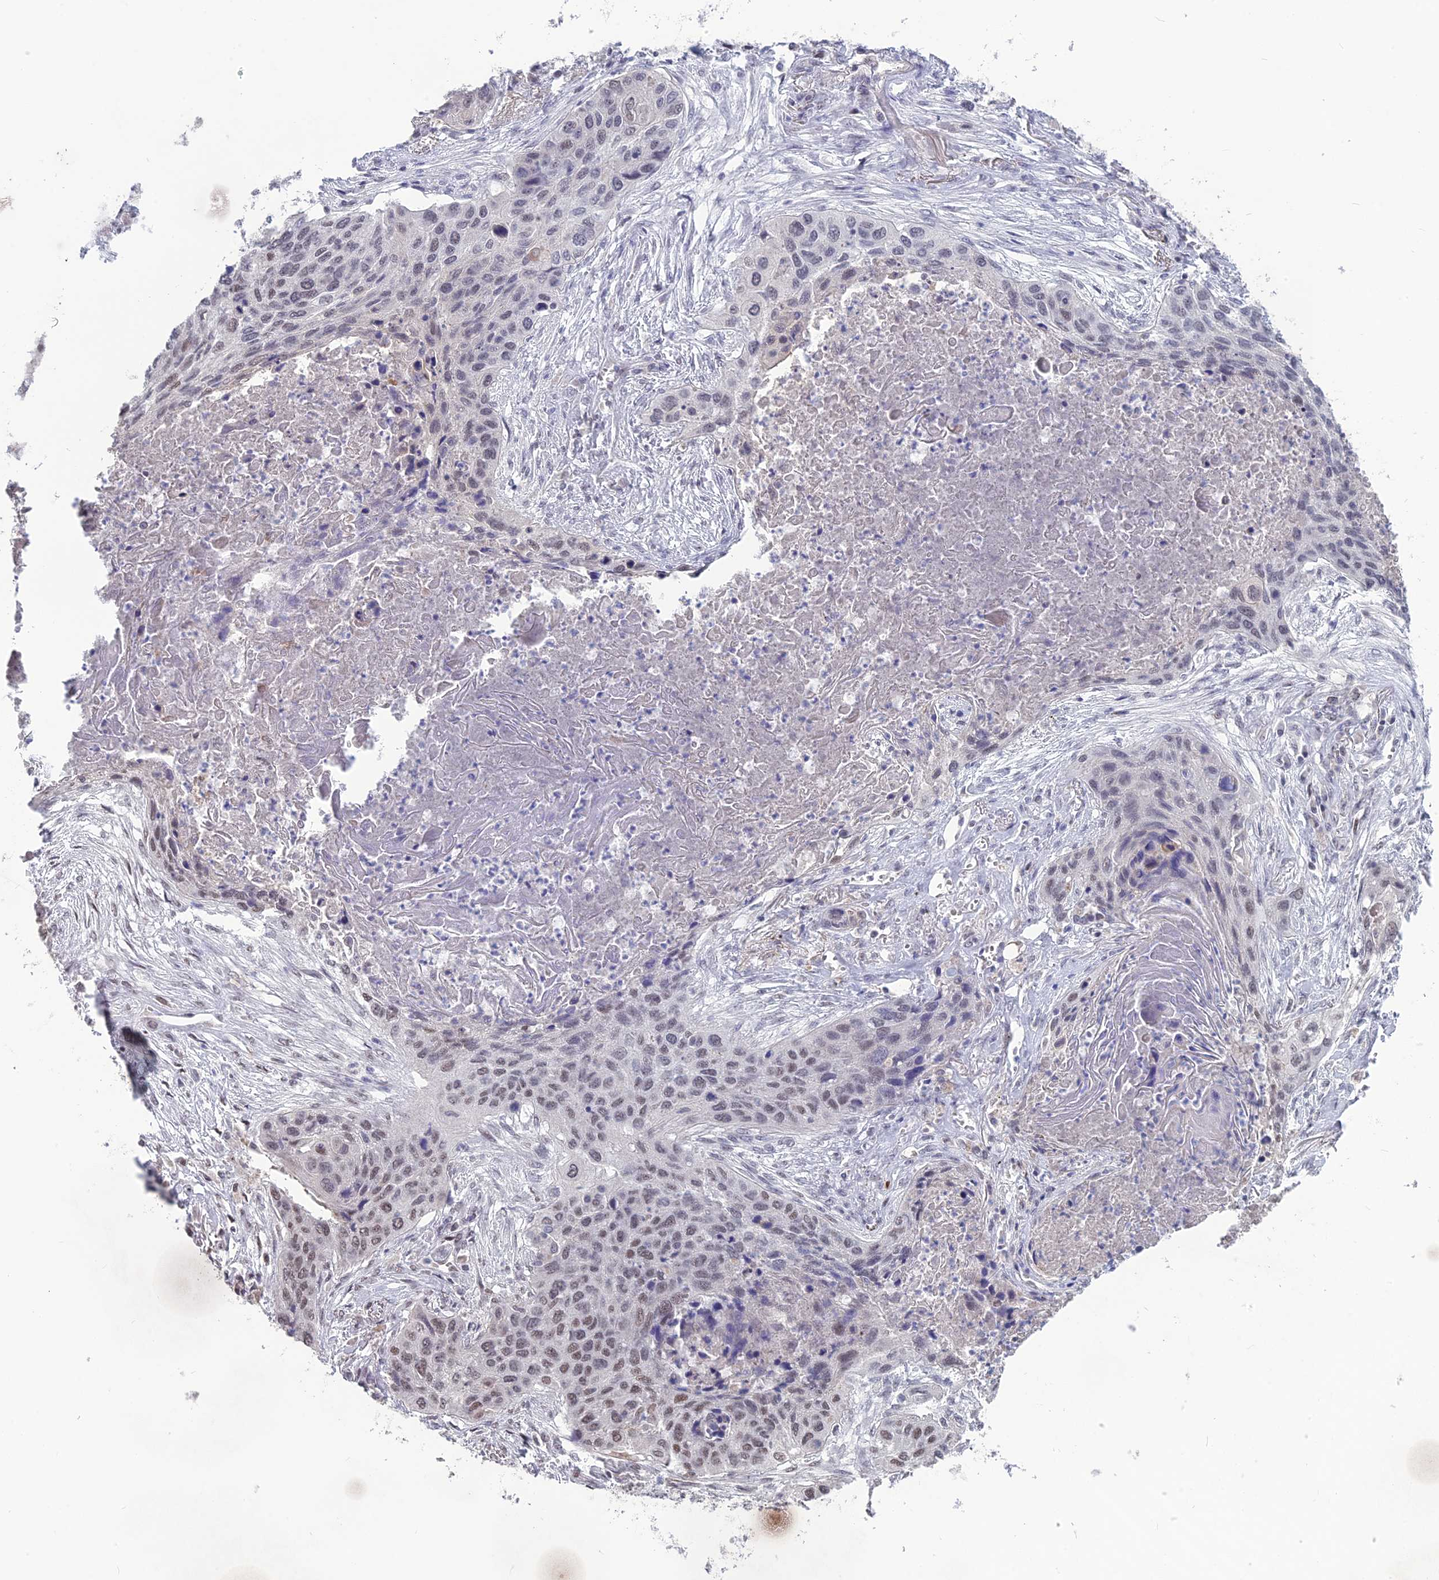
{"staining": {"intensity": "weak", "quantity": "25%-75%", "location": "nuclear"}, "tissue": "lung cancer", "cell_type": "Tumor cells", "image_type": "cancer", "snomed": [{"axis": "morphology", "description": "Squamous cell carcinoma, NOS"}, {"axis": "topography", "description": "Lung"}], "caption": "An immunohistochemistry (IHC) image of neoplastic tissue is shown. Protein staining in brown highlights weak nuclear positivity in squamous cell carcinoma (lung) within tumor cells.", "gene": "MT-CO3", "patient": {"sex": "female", "age": 63}}